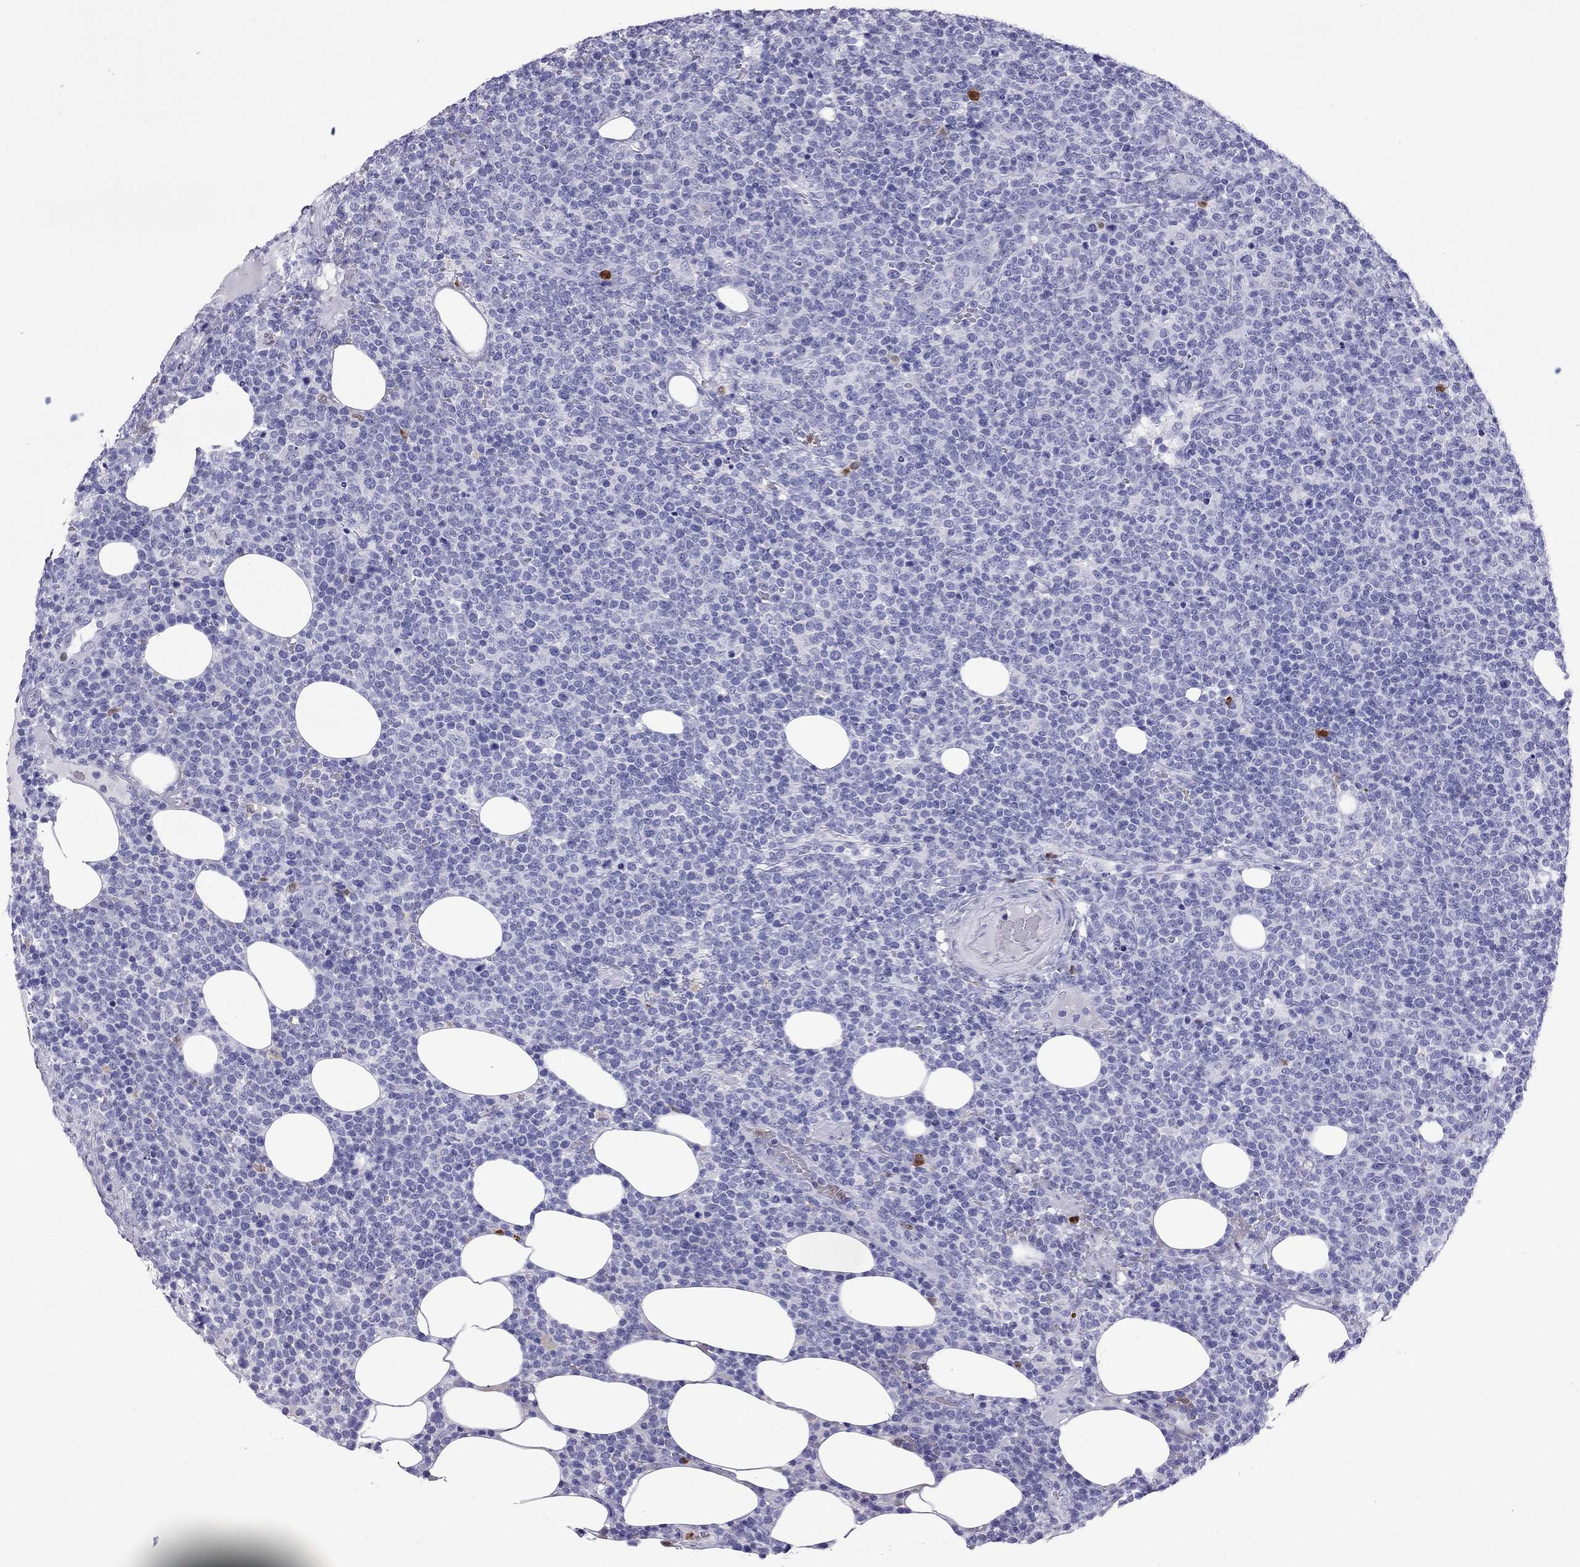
{"staining": {"intensity": "negative", "quantity": "none", "location": "none"}, "tissue": "lymphoma", "cell_type": "Tumor cells", "image_type": "cancer", "snomed": [{"axis": "morphology", "description": "Malignant lymphoma, non-Hodgkin's type, High grade"}, {"axis": "topography", "description": "Lymph node"}], "caption": "Tumor cells show no significant expression in high-grade malignant lymphoma, non-Hodgkin's type. (Stains: DAB (3,3'-diaminobenzidine) immunohistochemistry with hematoxylin counter stain, Microscopy: brightfield microscopy at high magnification).", "gene": "SLAMF1", "patient": {"sex": "male", "age": 61}}